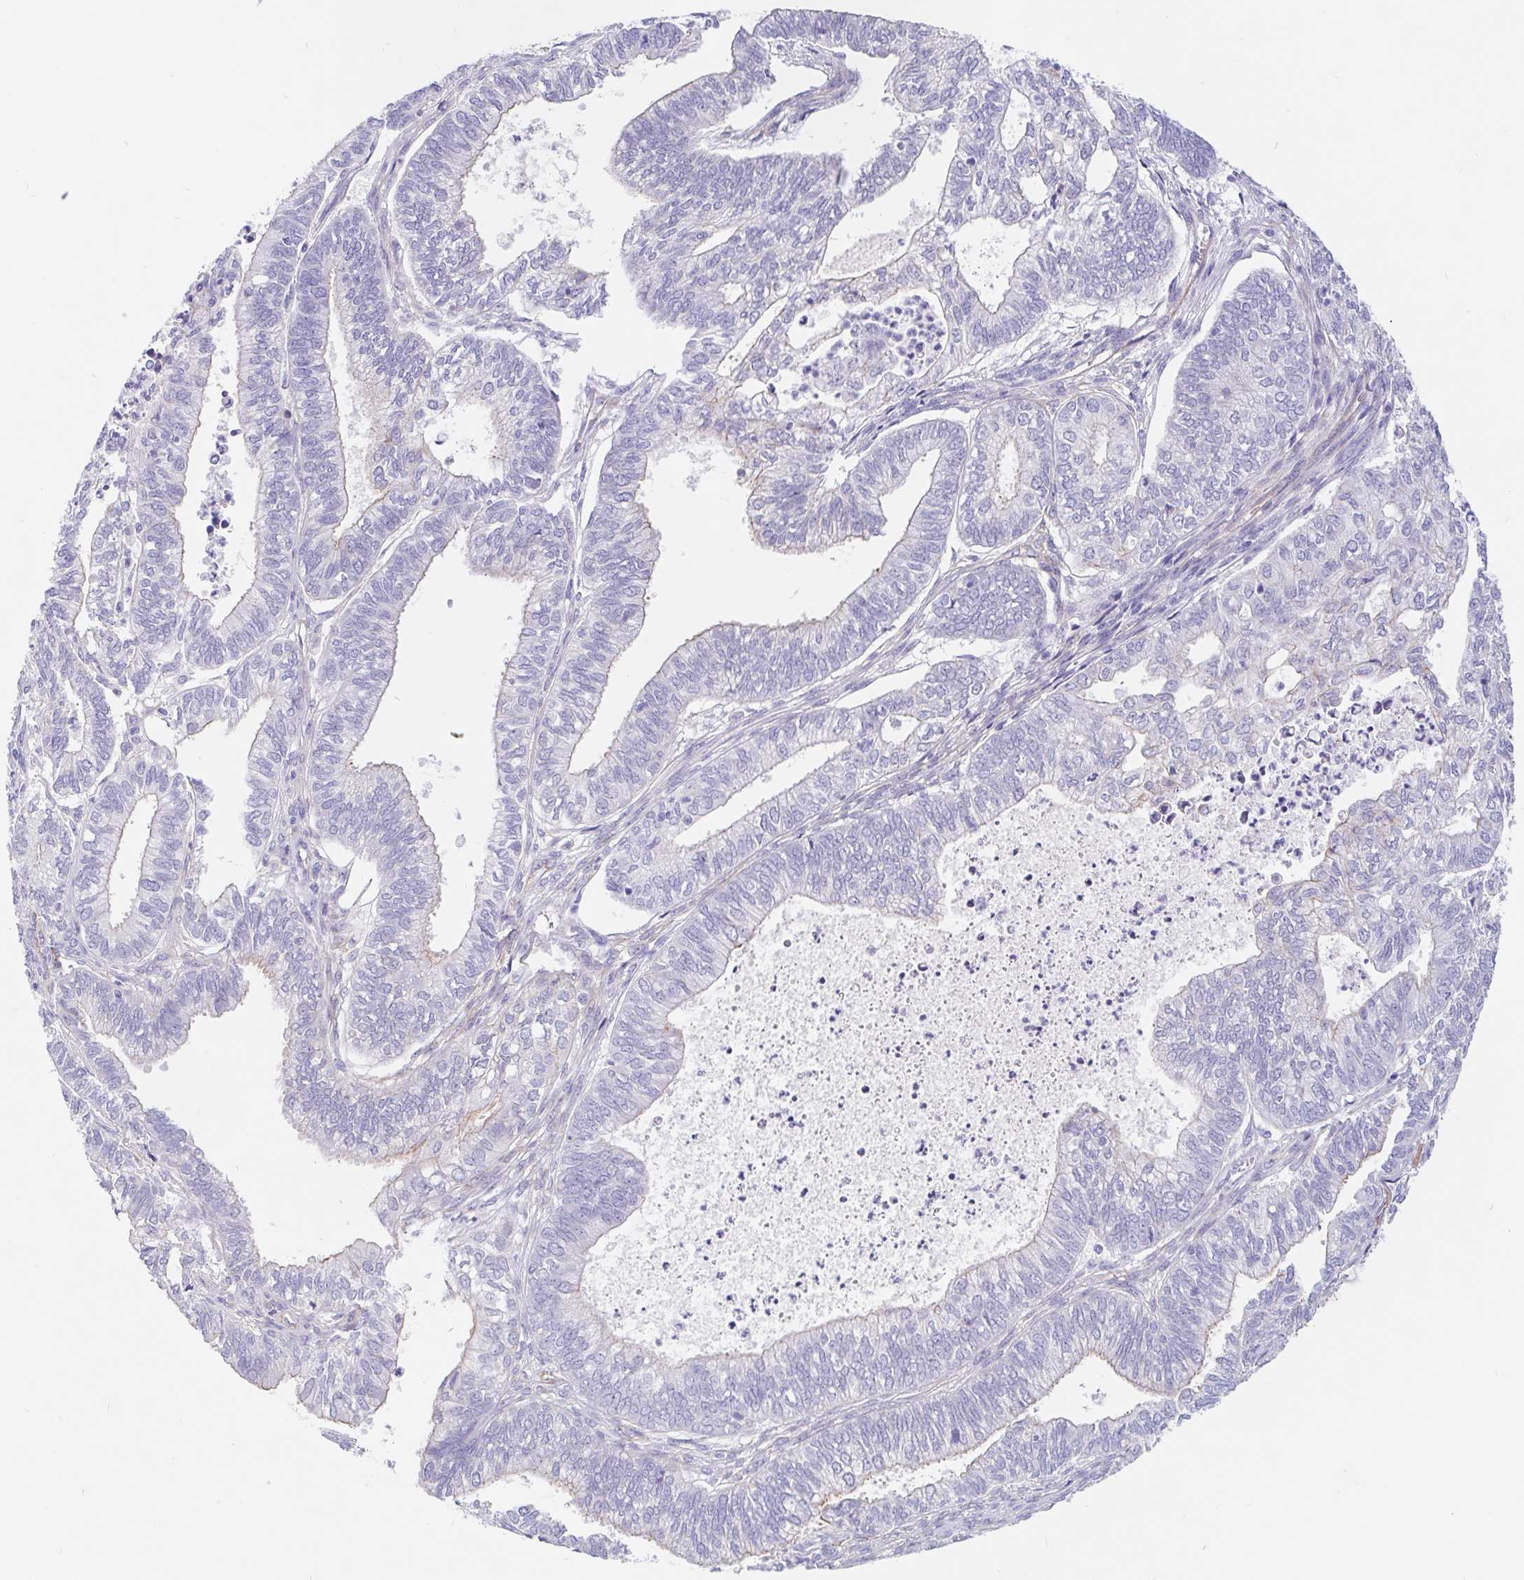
{"staining": {"intensity": "negative", "quantity": "none", "location": "none"}, "tissue": "ovarian cancer", "cell_type": "Tumor cells", "image_type": "cancer", "snomed": [{"axis": "morphology", "description": "Carcinoma, endometroid"}, {"axis": "topography", "description": "Ovary"}], "caption": "An image of ovarian cancer stained for a protein exhibits no brown staining in tumor cells.", "gene": "LIMCH1", "patient": {"sex": "female", "age": 64}}